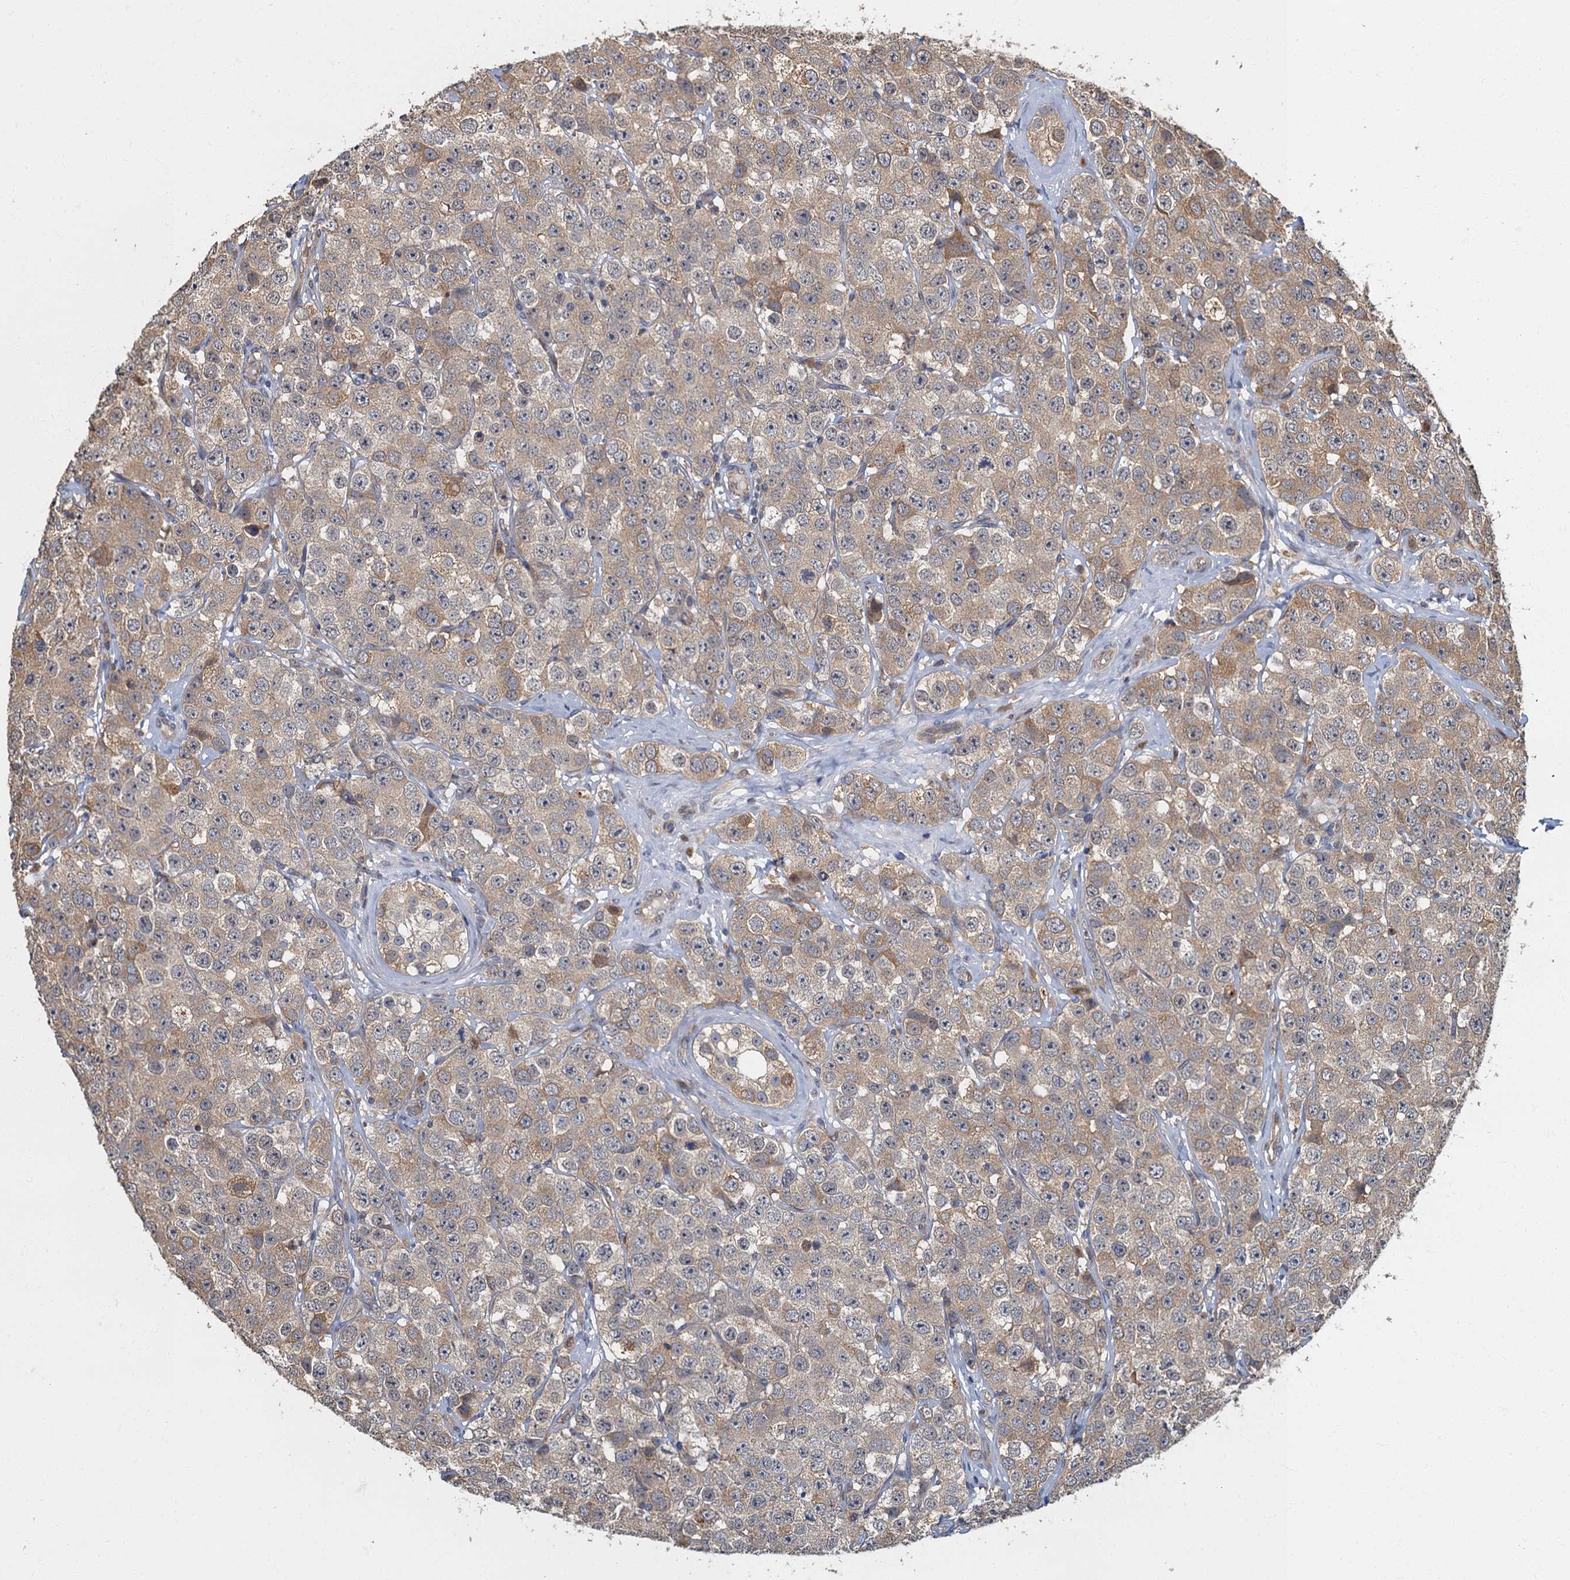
{"staining": {"intensity": "moderate", "quantity": "<25%", "location": "cytoplasmic/membranous"}, "tissue": "testis cancer", "cell_type": "Tumor cells", "image_type": "cancer", "snomed": [{"axis": "morphology", "description": "Seminoma, NOS"}, {"axis": "topography", "description": "Testis"}], "caption": "A brown stain labels moderate cytoplasmic/membranous staining of a protein in human testis cancer (seminoma) tumor cells.", "gene": "TBCK", "patient": {"sex": "male", "age": 28}}